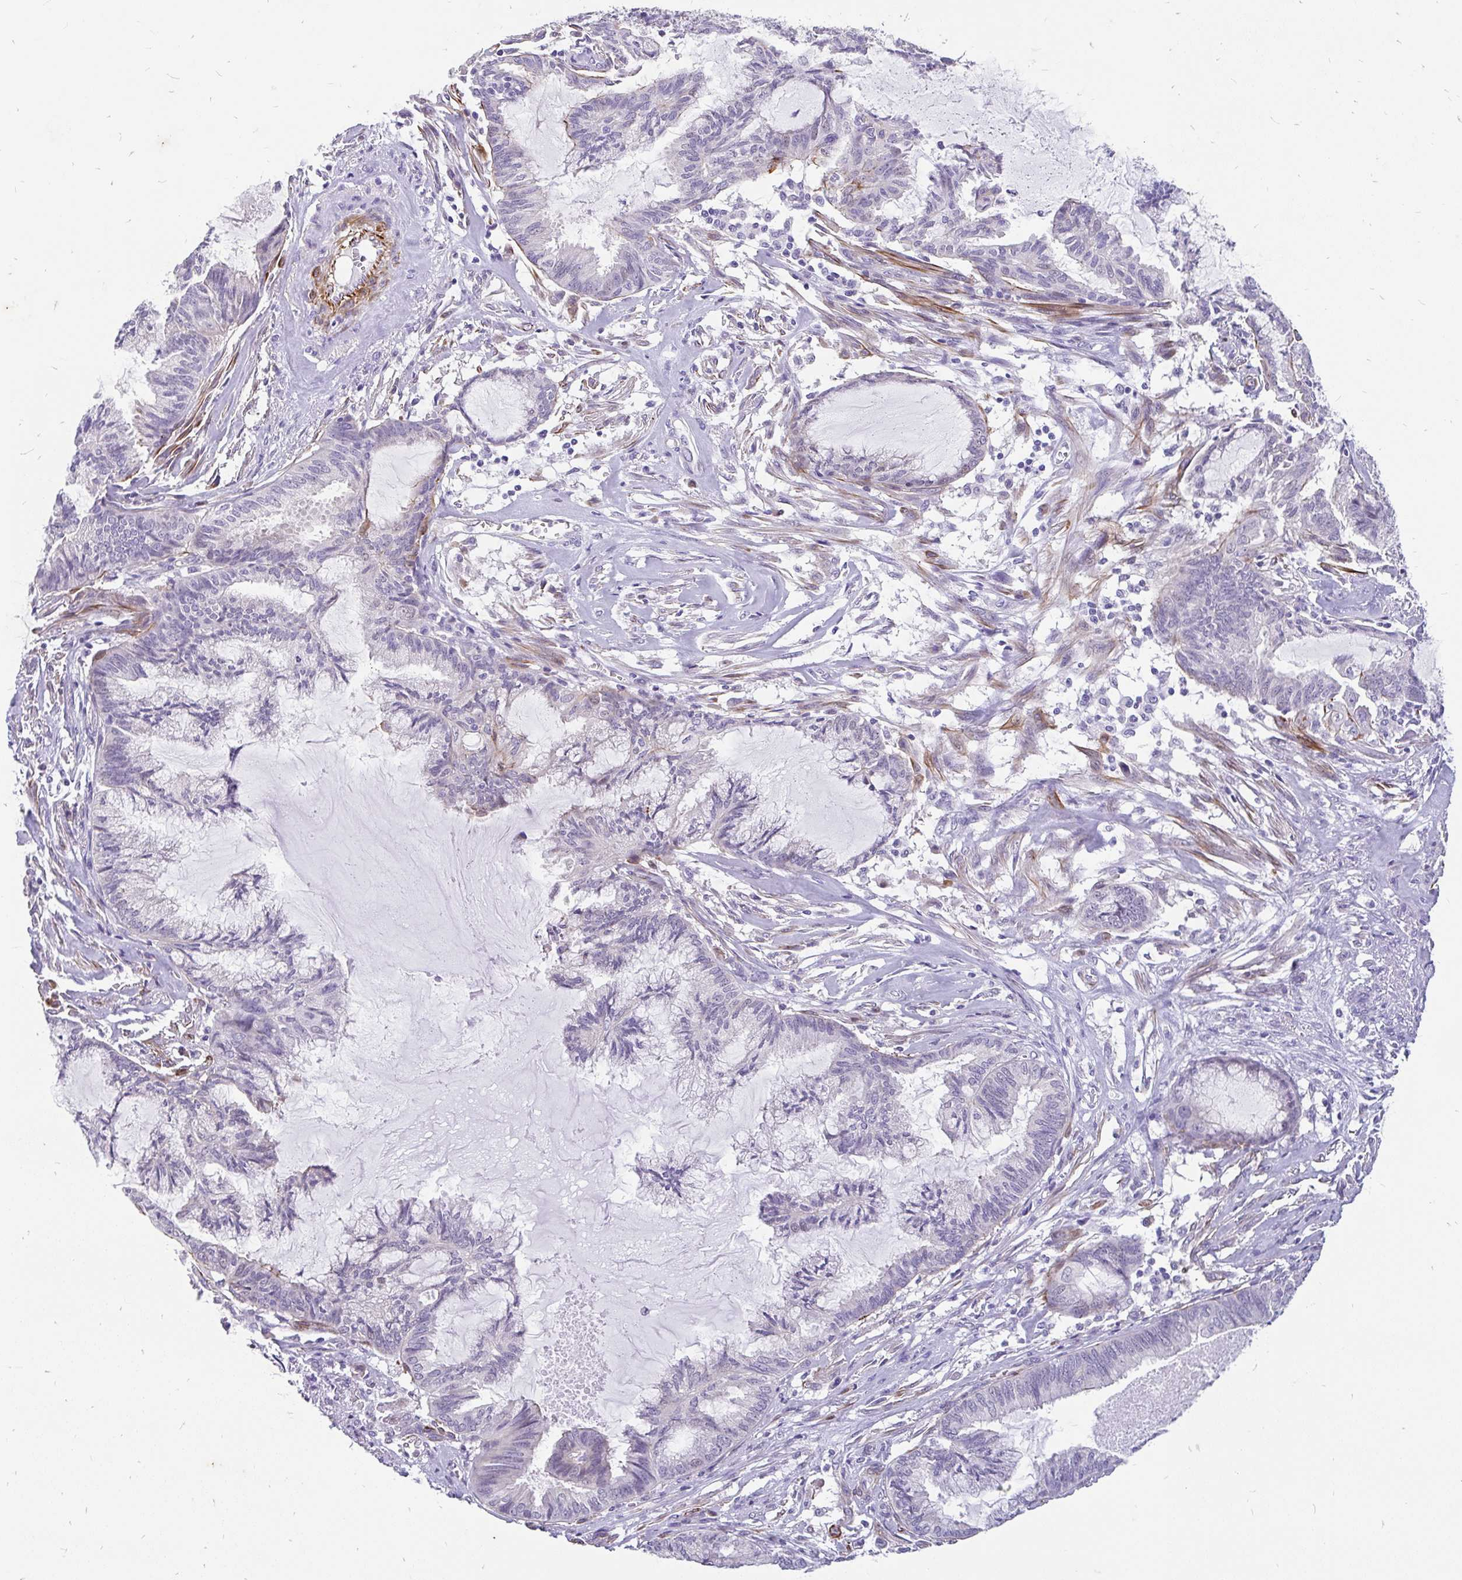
{"staining": {"intensity": "negative", "quantity": "none", "location": "none"}, "tissue": "endometrial cancer", "cell_type": "Tumor cells", "image_type": "cancer", "snomed": [{"axis": "morphology", "description": "Adenocarcinoma, NOS"}, {"axis": "topography", "description": "Endometrium"}], "caption": "Endometrial cancer (adenocarcinoma) stained for a protein using IHC exhibits no expression tumor cells.", "gene": "EML5", "patient": {"sex": "female", "age": 86}}